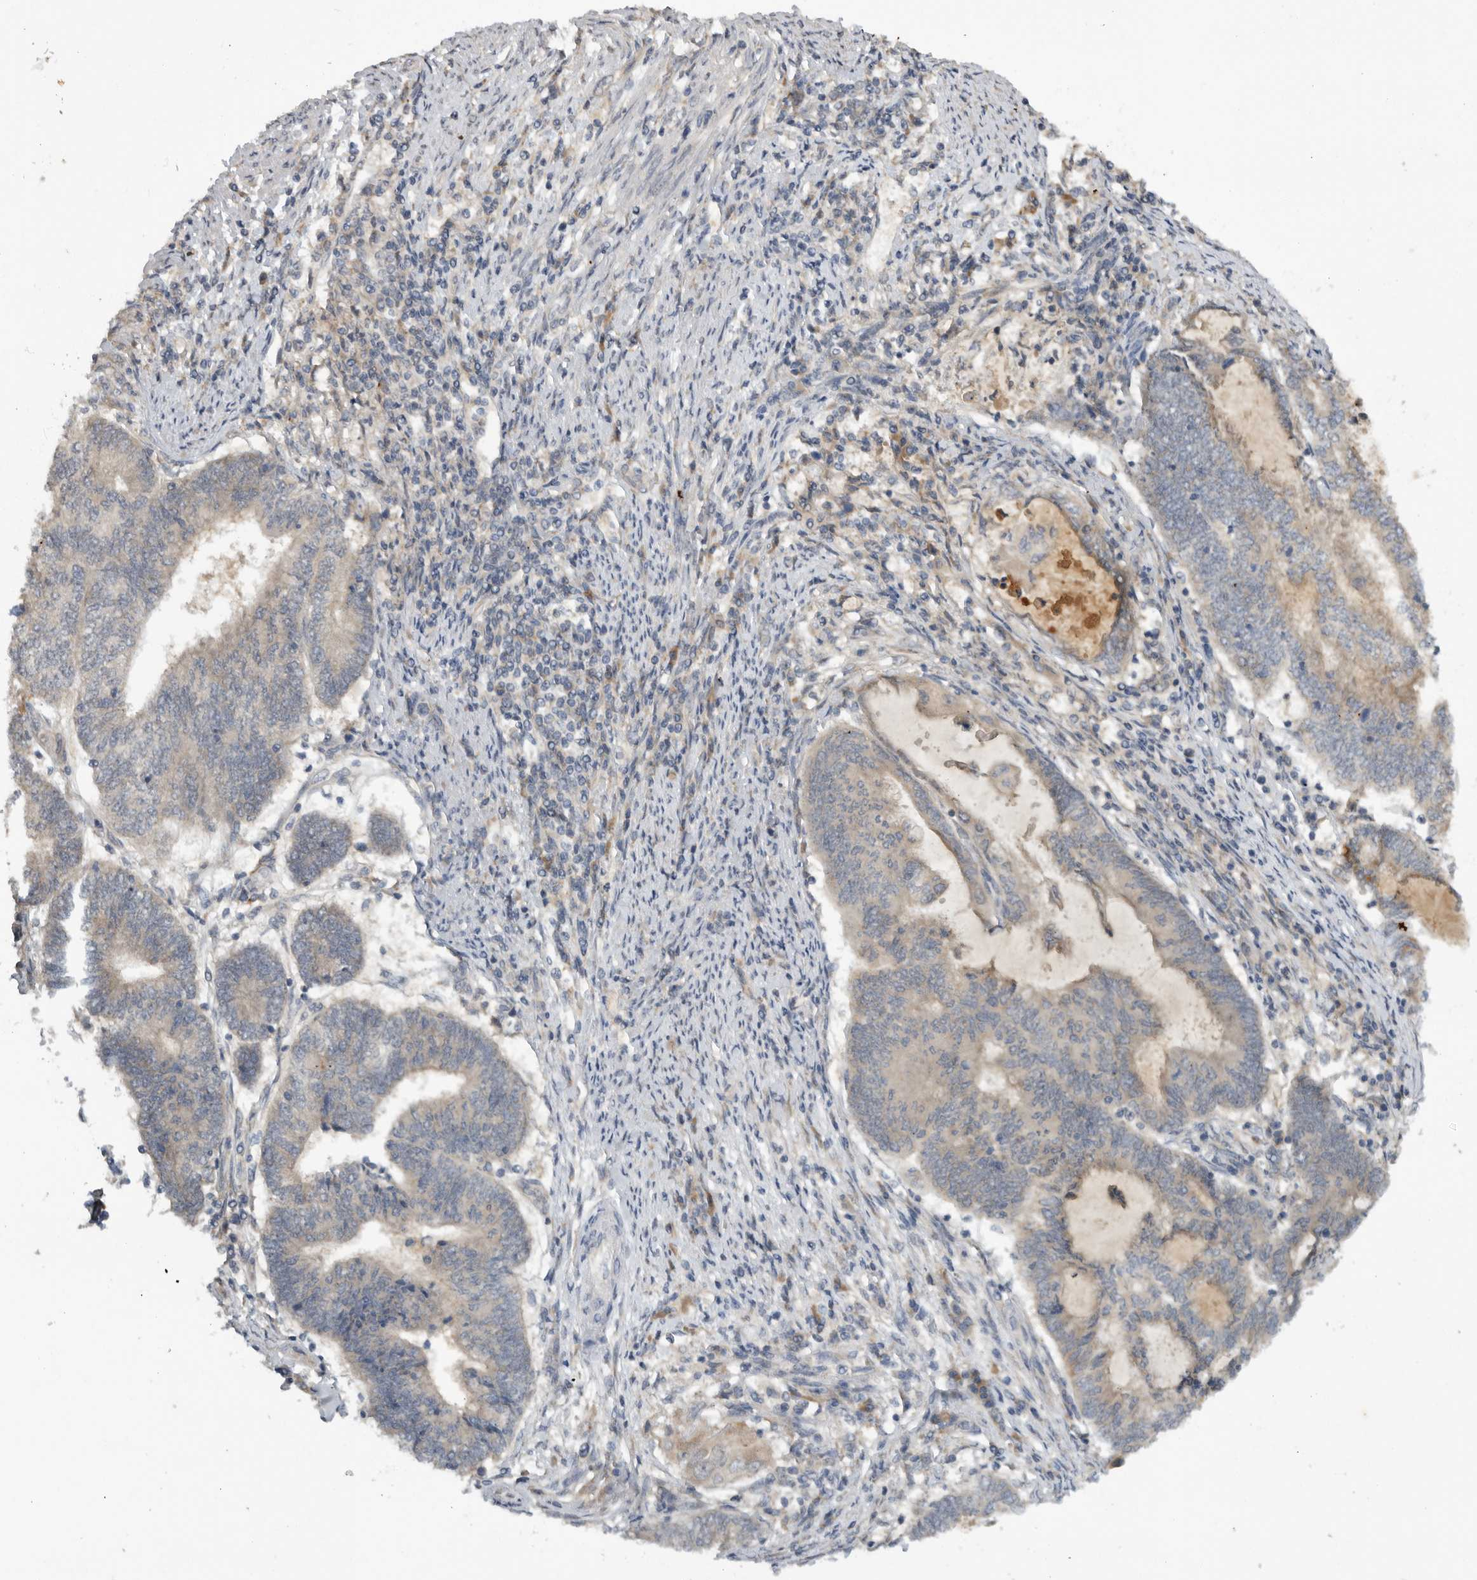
{"staining": {"intensity": "weak", "quantity": "<25%", "location": "cytoplasmic/membranous"}, "tissue": "endometrial cancer", "cell_type": "Tumor cells", "image_type": "cancer", "snomed": [{"axis": "morphology", "description": "Adenocarcinoma, NOS"}, {"axis": "topography", "description": "Uterus"}, {"axis": "topography", "description": "Endometrium"}], "caption": "There is no significant expression in tumor cells of endometrial cancer. The staining was performed using DAB to visualize the protein expression in brown, while the nuclei were stained in blue with hematoxylin (Magnification: 20x).", "gene": "AASDHPPT", "patient": {"sex": "female", "age": 70}}